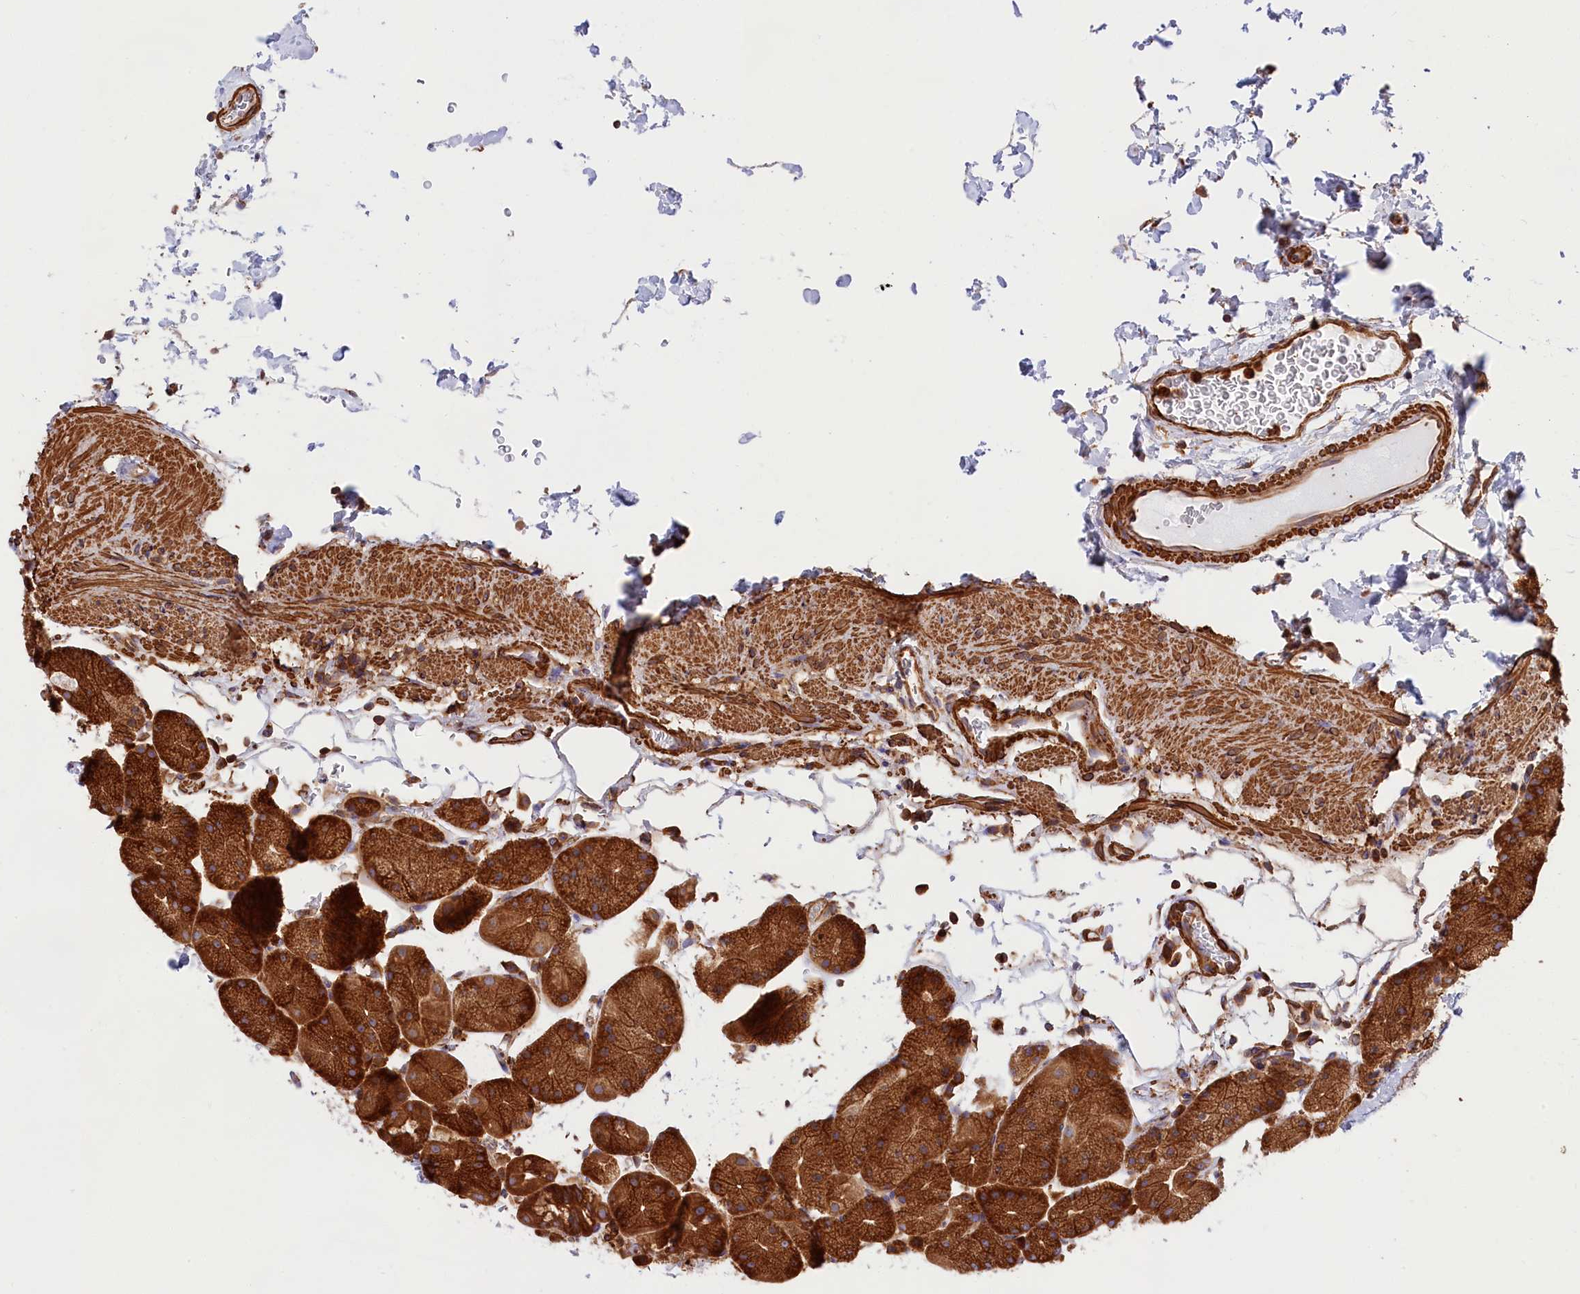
{"staining": {"intensity": "strong", "quantity": ">75%", "location": "cytoplasmic/membranous"}, "tissue": "stomach", "cell_type": "Glandular cells", "image_type": "normal", "snomed": [{"axis": "morphology", "description": "Normal tissue, NOS"}, {"axis": "topography", "description": "Stomach, upper"}, {"axis": "topography", "description": "Stomach, lower"}], "caption": "DAB (3,3'-diaminobenzidine) immunohistochemical staining of benign stomach displays strong cytoplasmic/membranous protein staining in about >75% of glandular cells.", "gene": "GYS1", "patient": {"sex": "male", "age": 67}}